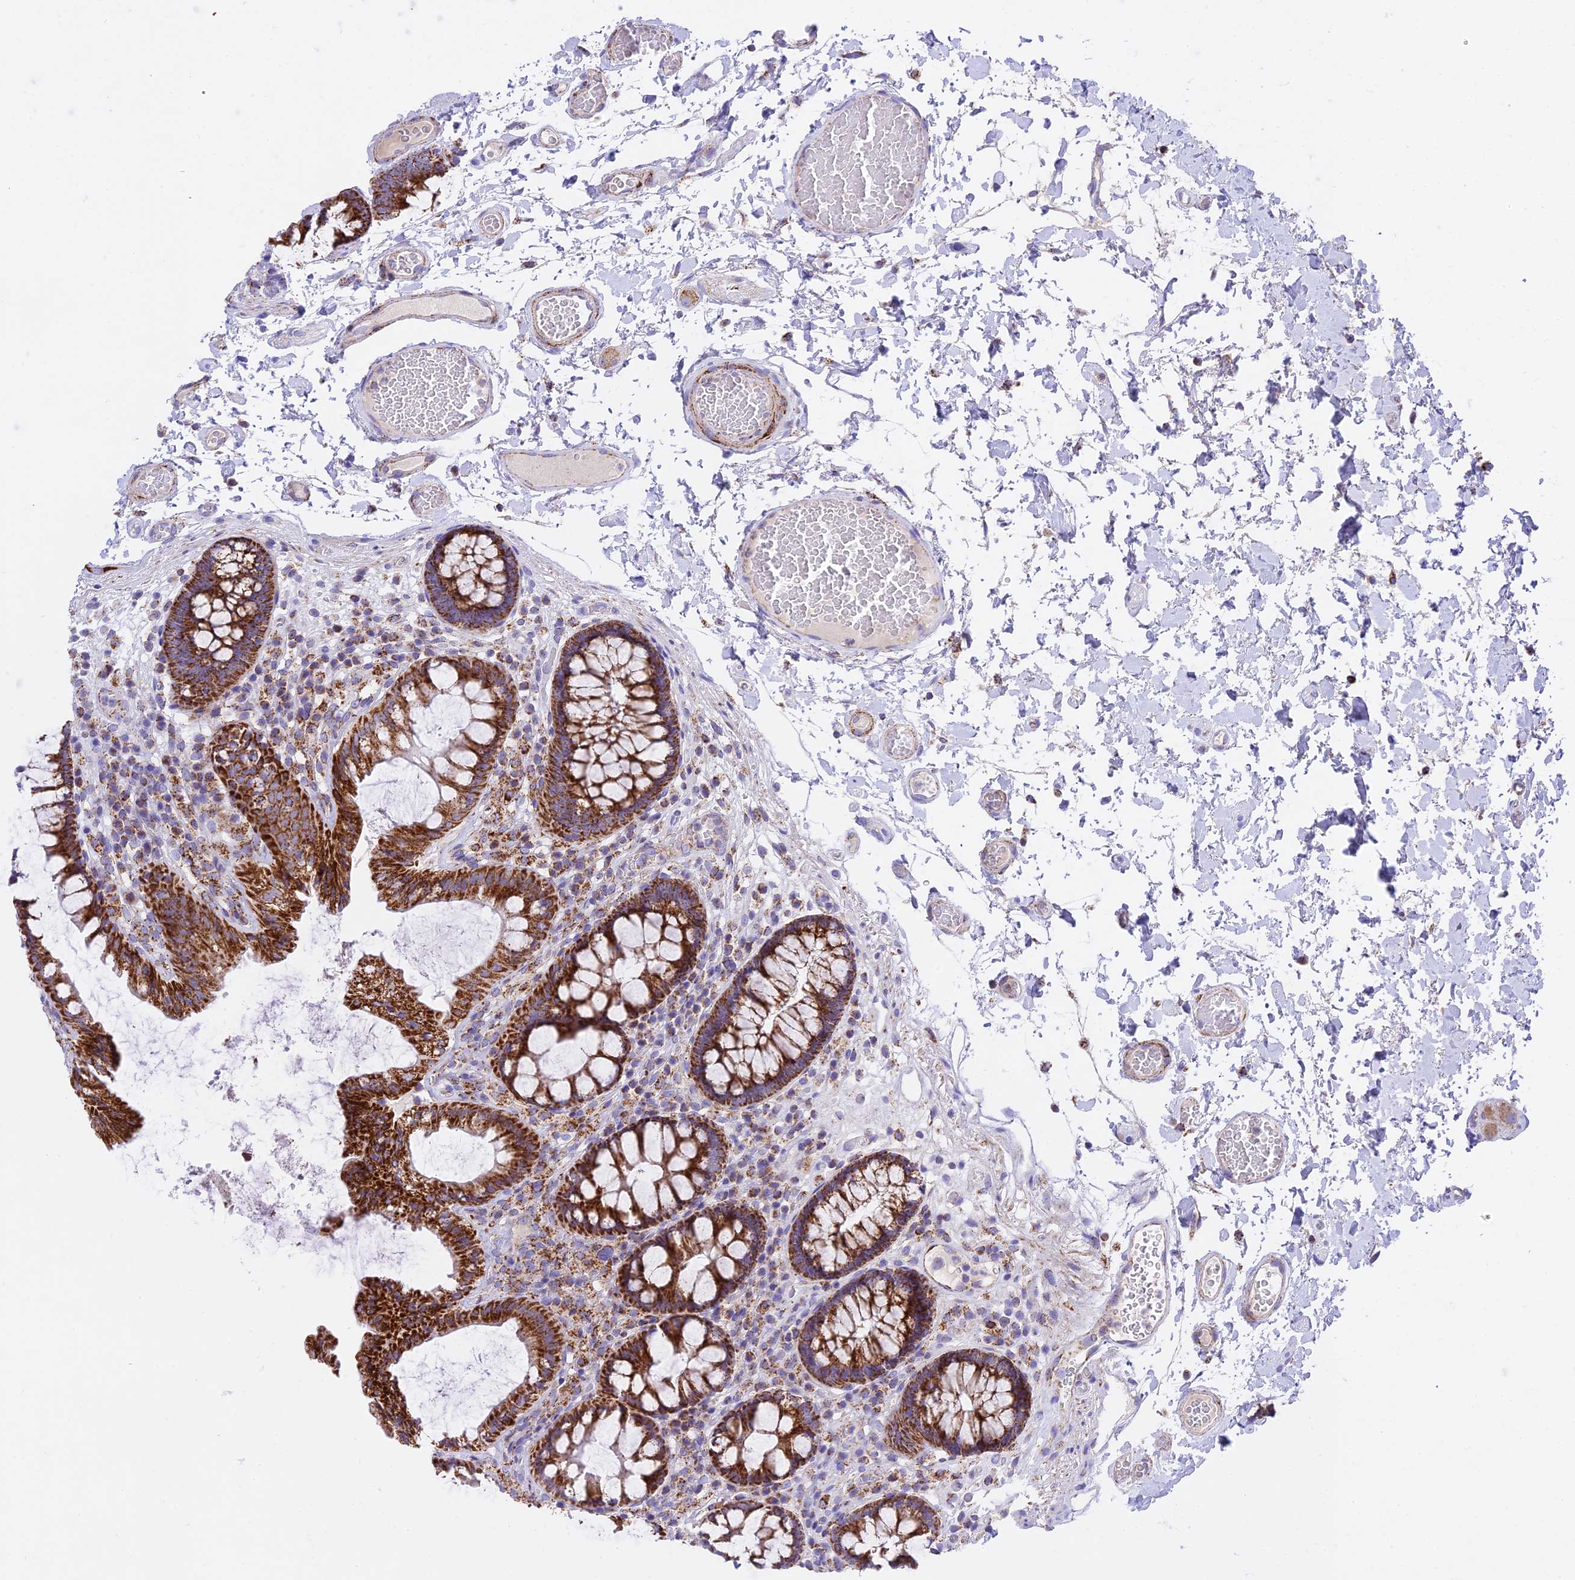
{"staining": {"intensity": "moderate", "quantity": ">75%", "location": "cytoplasmic/membranous"}, "tissue": "colon", "cell_type": "Endothelial cells", "image_type": "normal", "snomed": [{"axis": "morphology", "description": "Normal tissue, NOS"}, {"axis": "topography", "description": "Colon"}], "caption": "A brown stain highlights moderate cytoplasmic/membranous staining of a protein in endothelial cells of unremarkable colon. (Stains: DAB (3,3'-diaminobenzidine) in brown, nuclei in blue, Microscopy: brightfield microscopy at high magnification).", "gene": "HSDL2", "patient": {"sex": "male", "age": 84}}